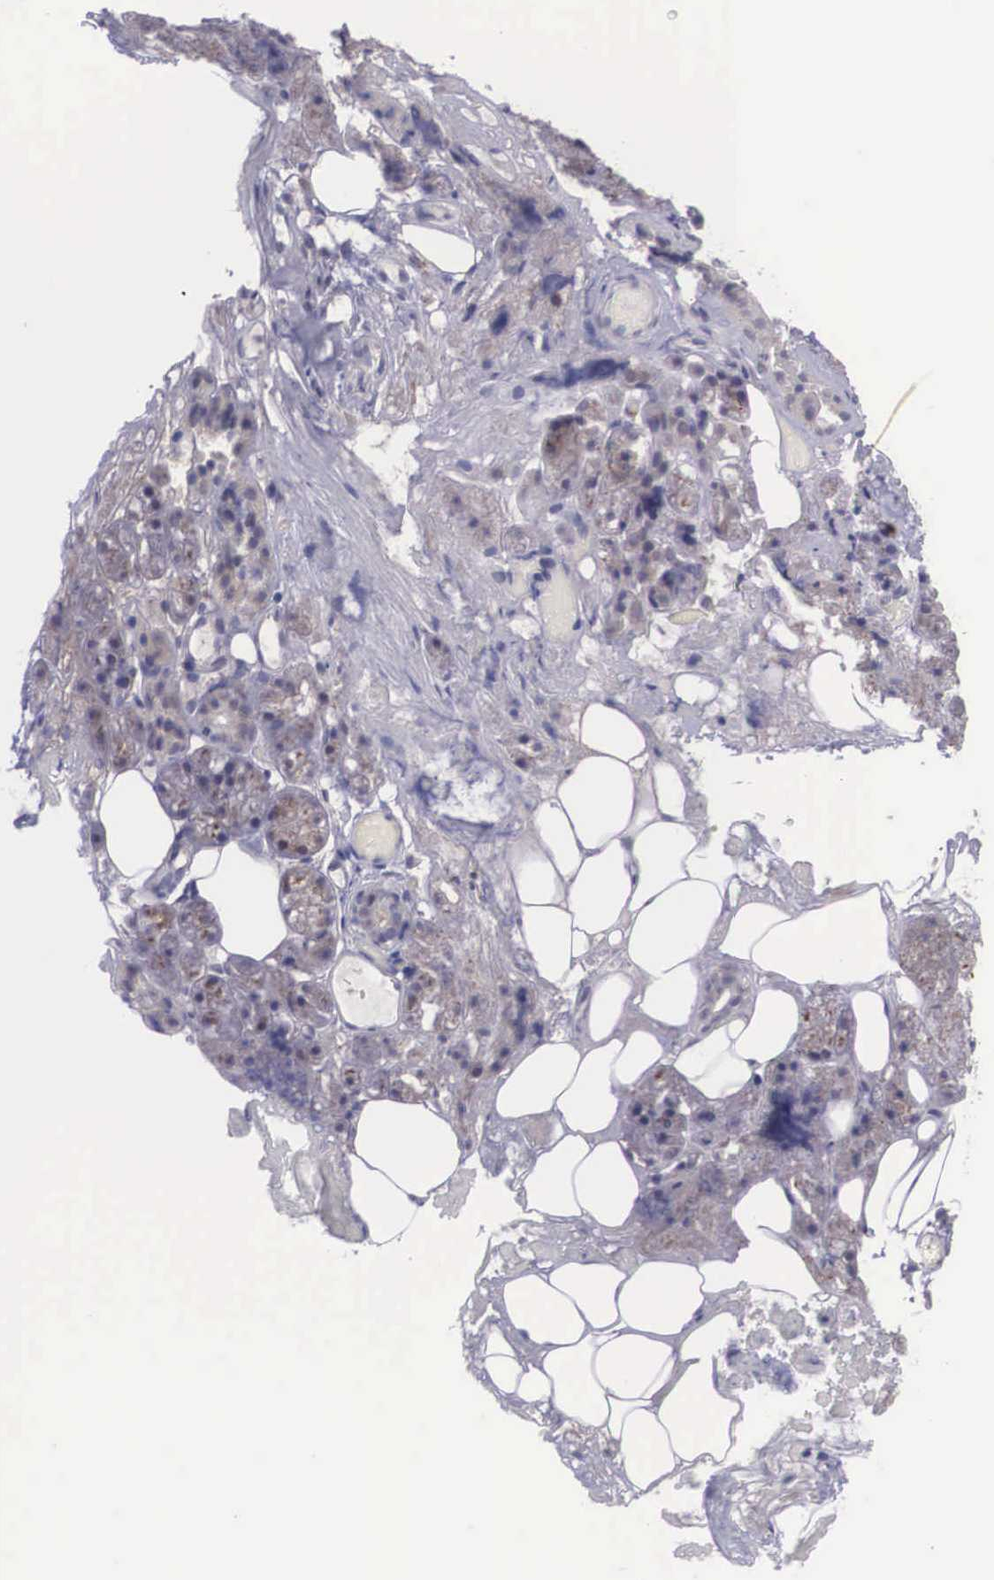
{"staining": {"intensity": "moderate", "quantity": ">75%", "location": "cytoplasmic/membranous"}, "tissue": "salivary gland", "cell_type": "Glandular cells", "image_type": "normal", "snomed": [{"axis": "morphology", "description": "Normal tissue, NOS"}, {"axis": "topography", "description": "Salivary gland"}], "caption": "Protein staining of normal salivary gland reveals moderate cytoplasmic/membranous positivity in about >75% of glandular cells. Immunohistochemistry stains the protein of interest in brown and the nuclei are stained blue.", "gene": "NINL", "patient": {"sex": "female", "age": 55}}